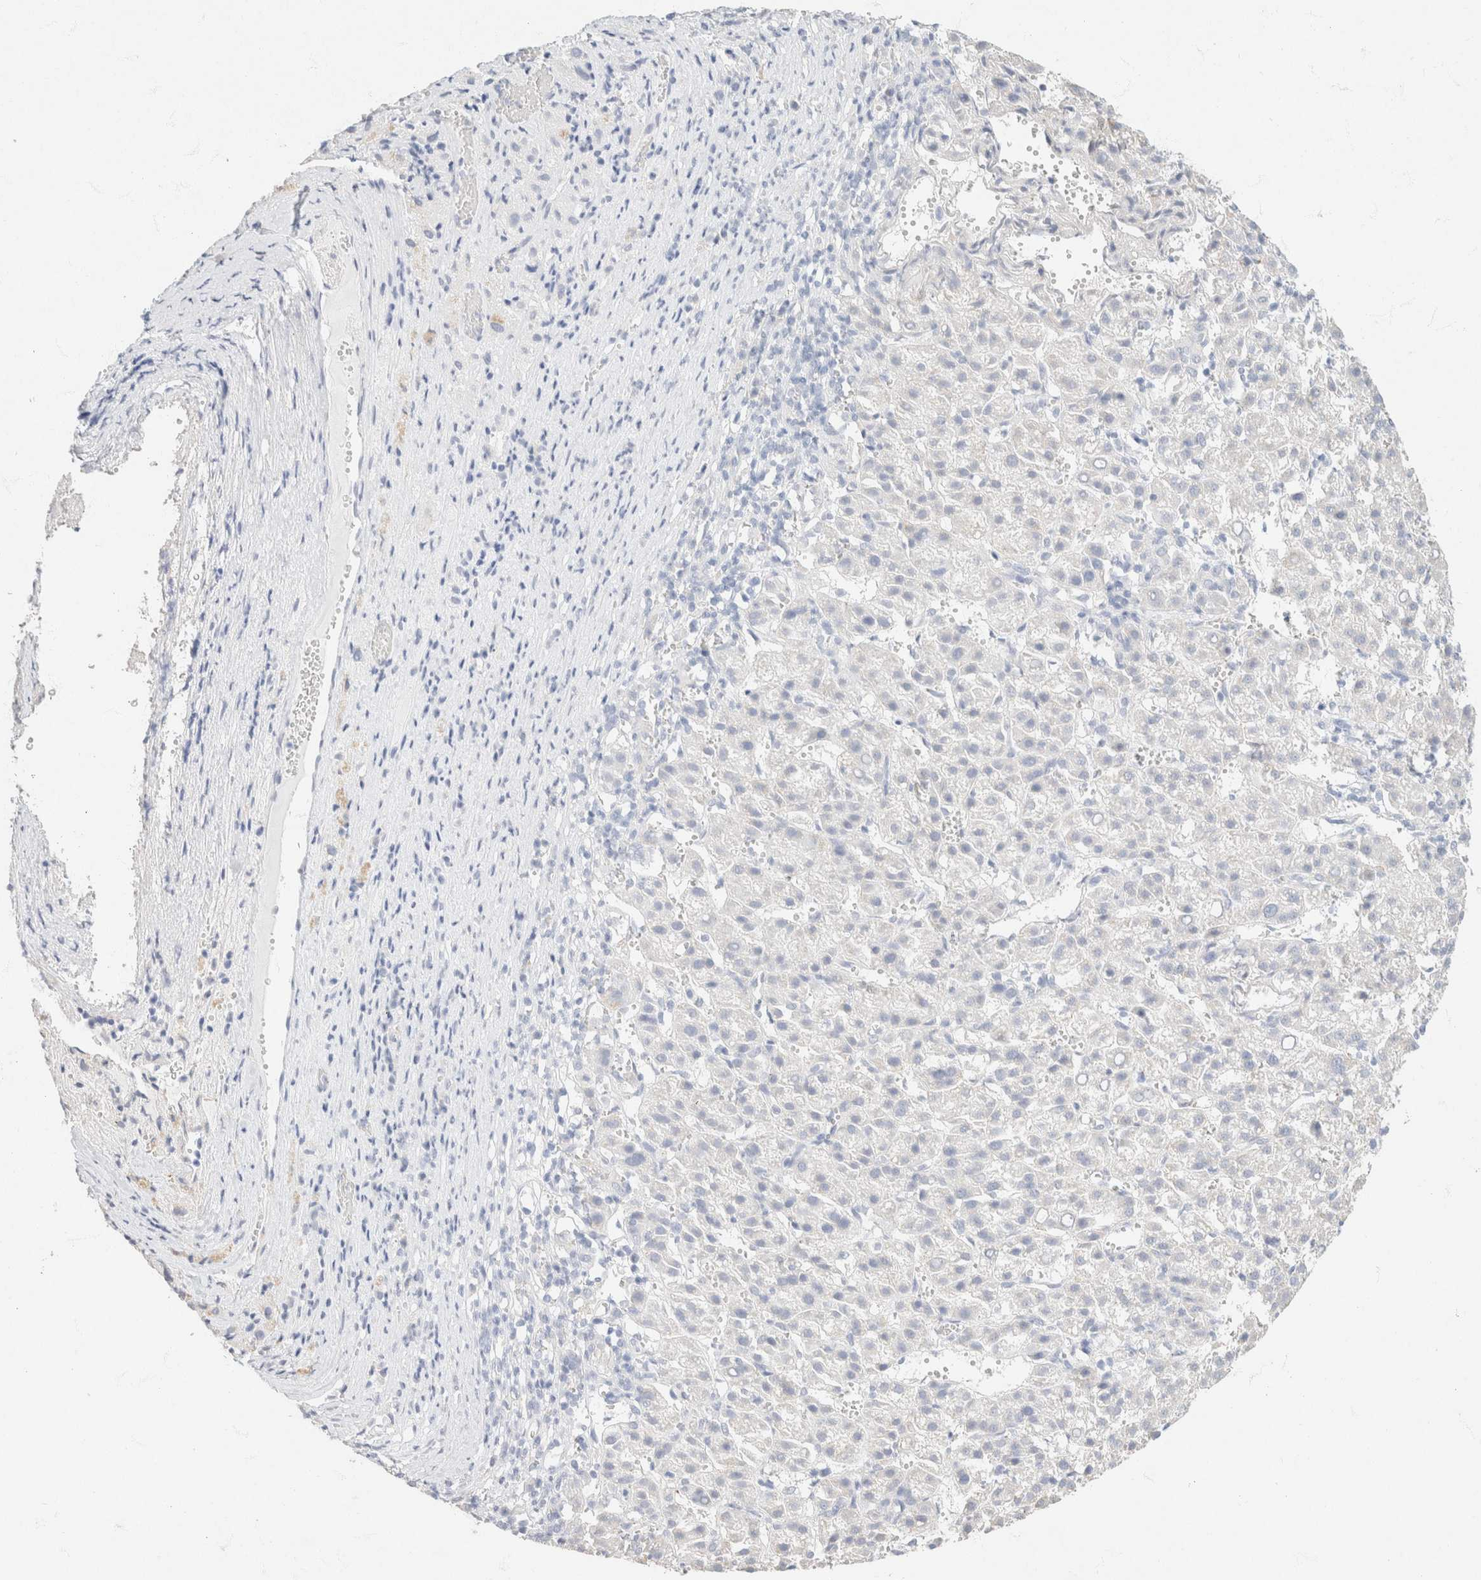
{"staining": {"intensity": "negative", "quantity": "none", "location": "none"}, "tissue": "liver cancer", "cell_type": "Tumor cells", "image_type": "cancer", "snomed": [{"axis": "morphology", "description": "Carcinoma, Hepatocellular, NOS"}, {"axis": "topography", "description": "Liver"}], "caption": "Immunohistochemical staining of liver hepatocellular carcinoma shows no significant staining in tumor cells.", "gene": "CA12", "patient": {"sex": "female", "age": 58}}